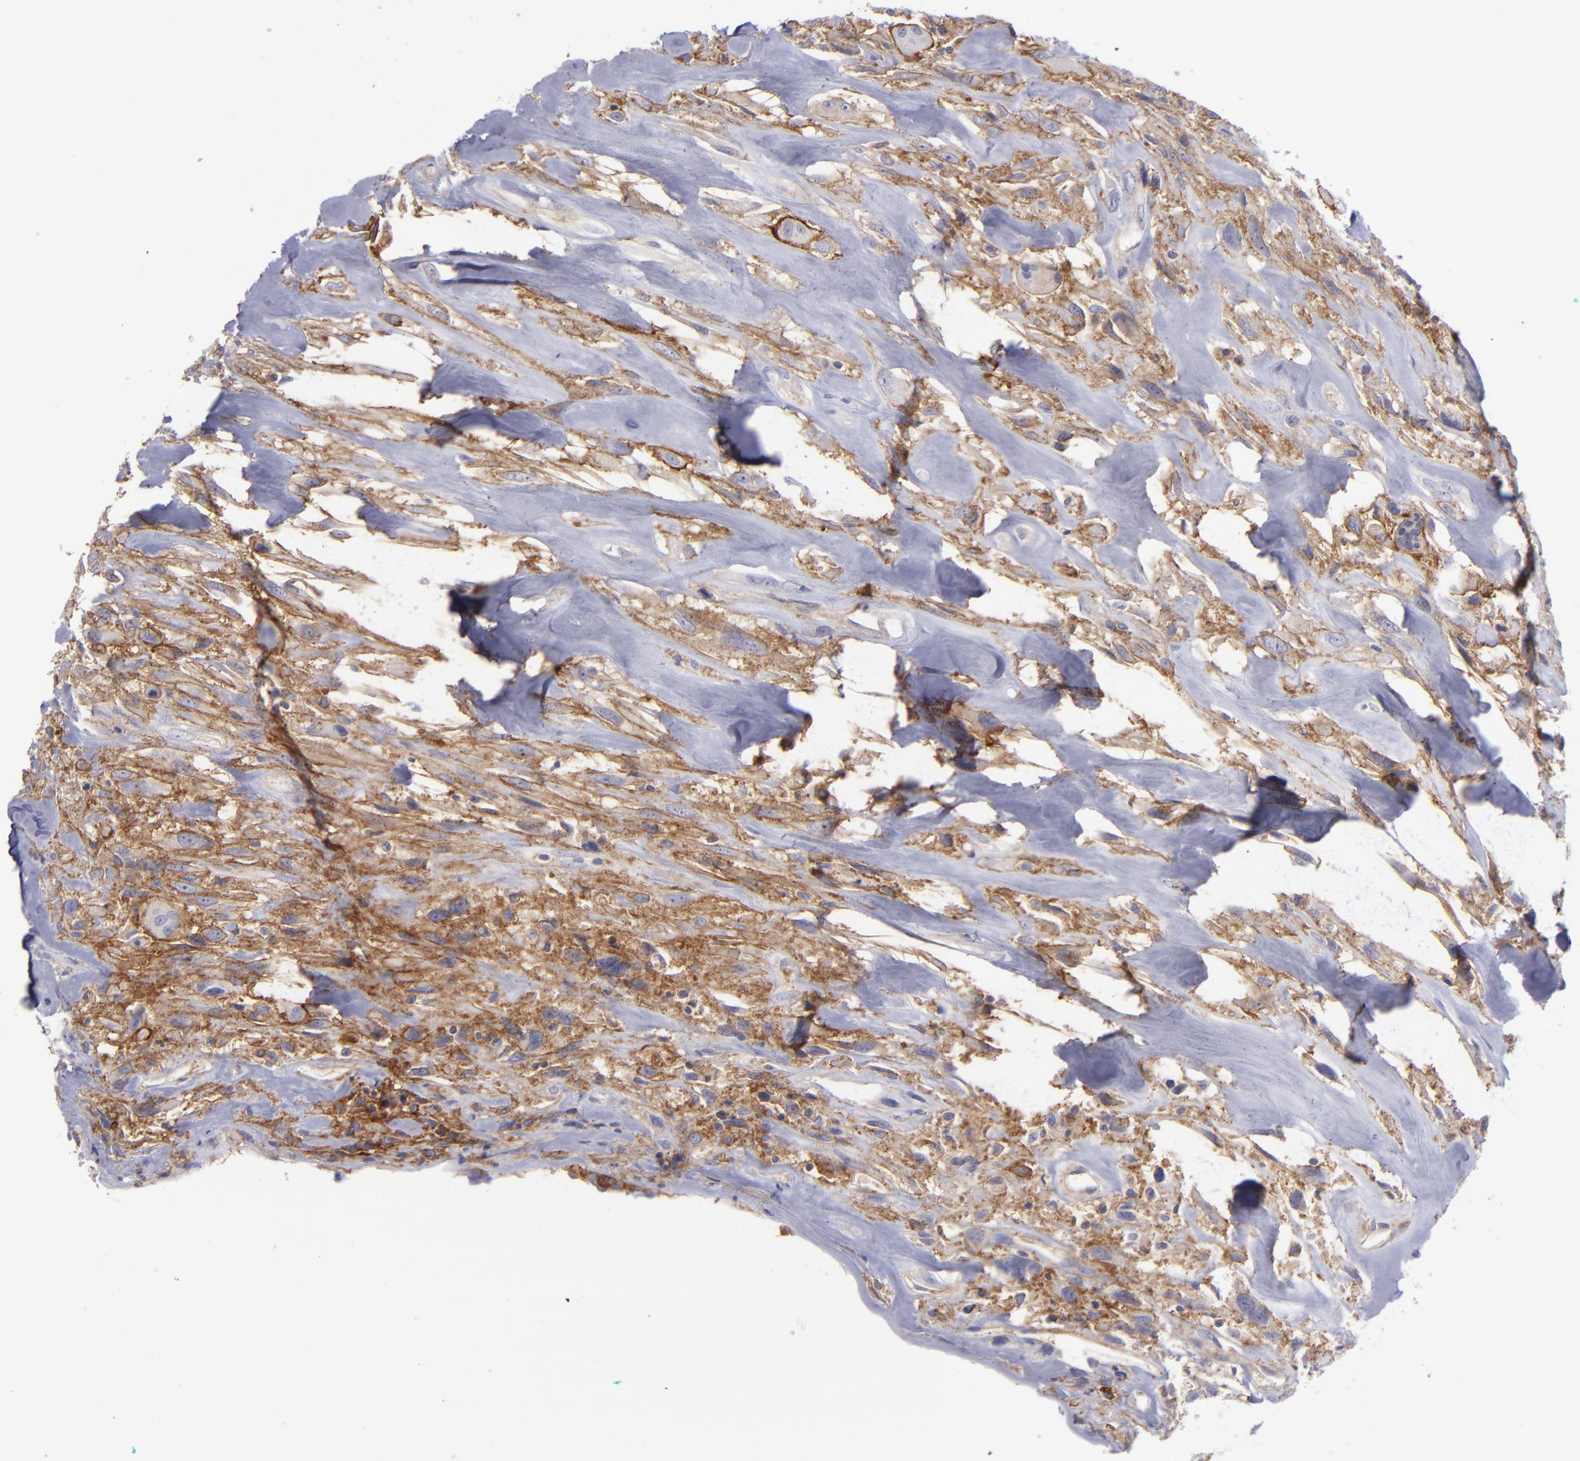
{"staining": {"intensity": "moderate", "quantity": ">75%", "location": "cytoplasmic/membranous"}, "tissue": "breast cancer", "cell_type": "Tumor cells", "image_type": "cancer", "snomed": [{"axis": "morphology", "description": "Neoplasm, malignant, NOS"}, {"axis": "topography", "description": "Breast"}], "caption": "Protein expression by IHC displays moderate cytoplasmic/membranous expression in about >75% of tumor cells in neoplasm (malignant) (breast).", "gene": "BSG", "patient": {"sex": "female", "age": 50}}